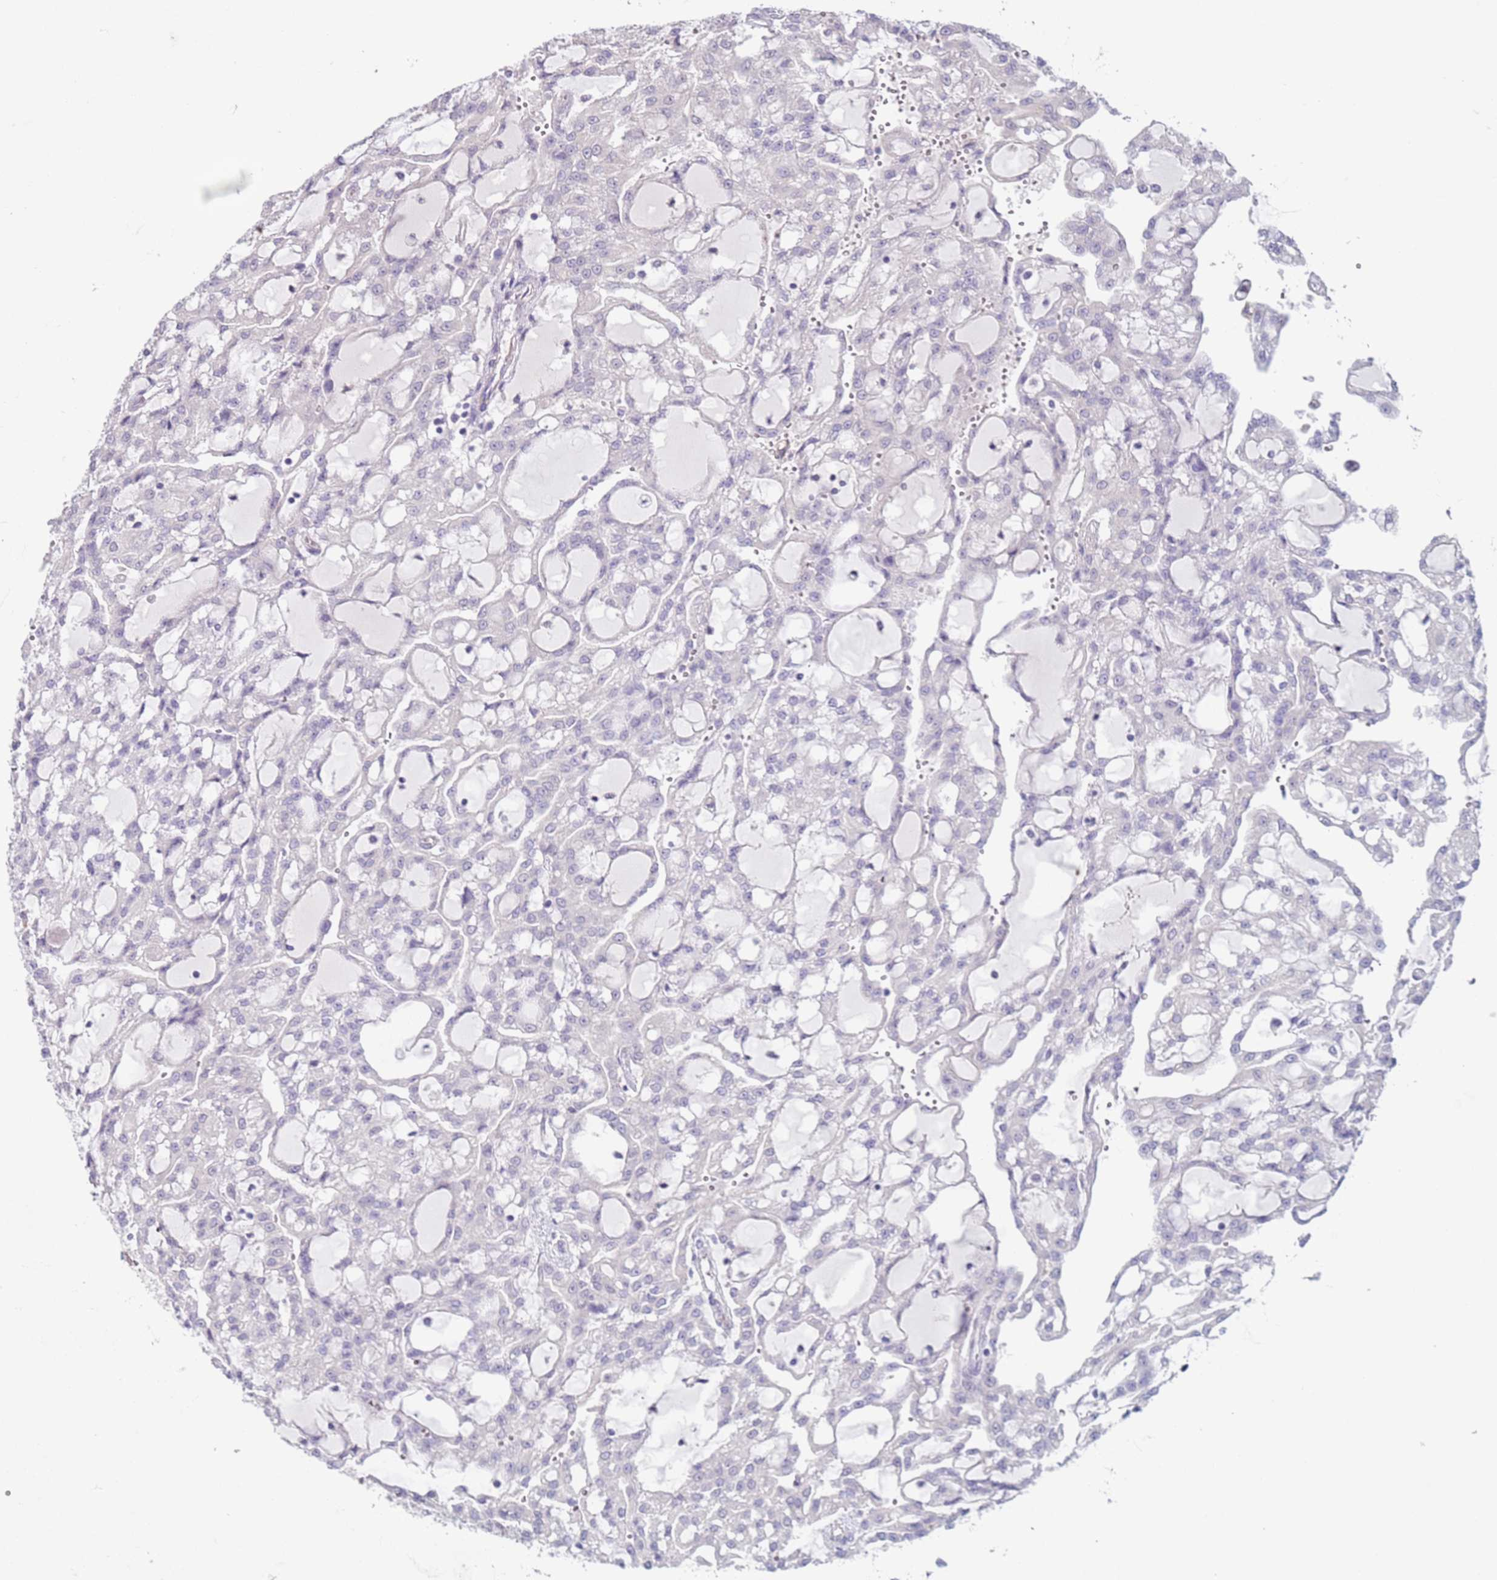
{"staining": {"intensity": "negative", "quantity": "none", "location": "none"}, "tissue": "renal cancer", "cell_type": "Tumor cells", "image_type": "cancer", "snomed": [{"axis": "morphology", "description": "Adenocarcinoma, NOS"}, {"axis": "topography", "description": "Kidney"}], "caption": "A micrograph of human renal cancer (adenocarcinoma) is negative for staining in tumor cells. (DAB immunohistochemistry (IHC), high magnification).", "gene": "NPAP1", "patient": {"sex": "male", "age": 63}}